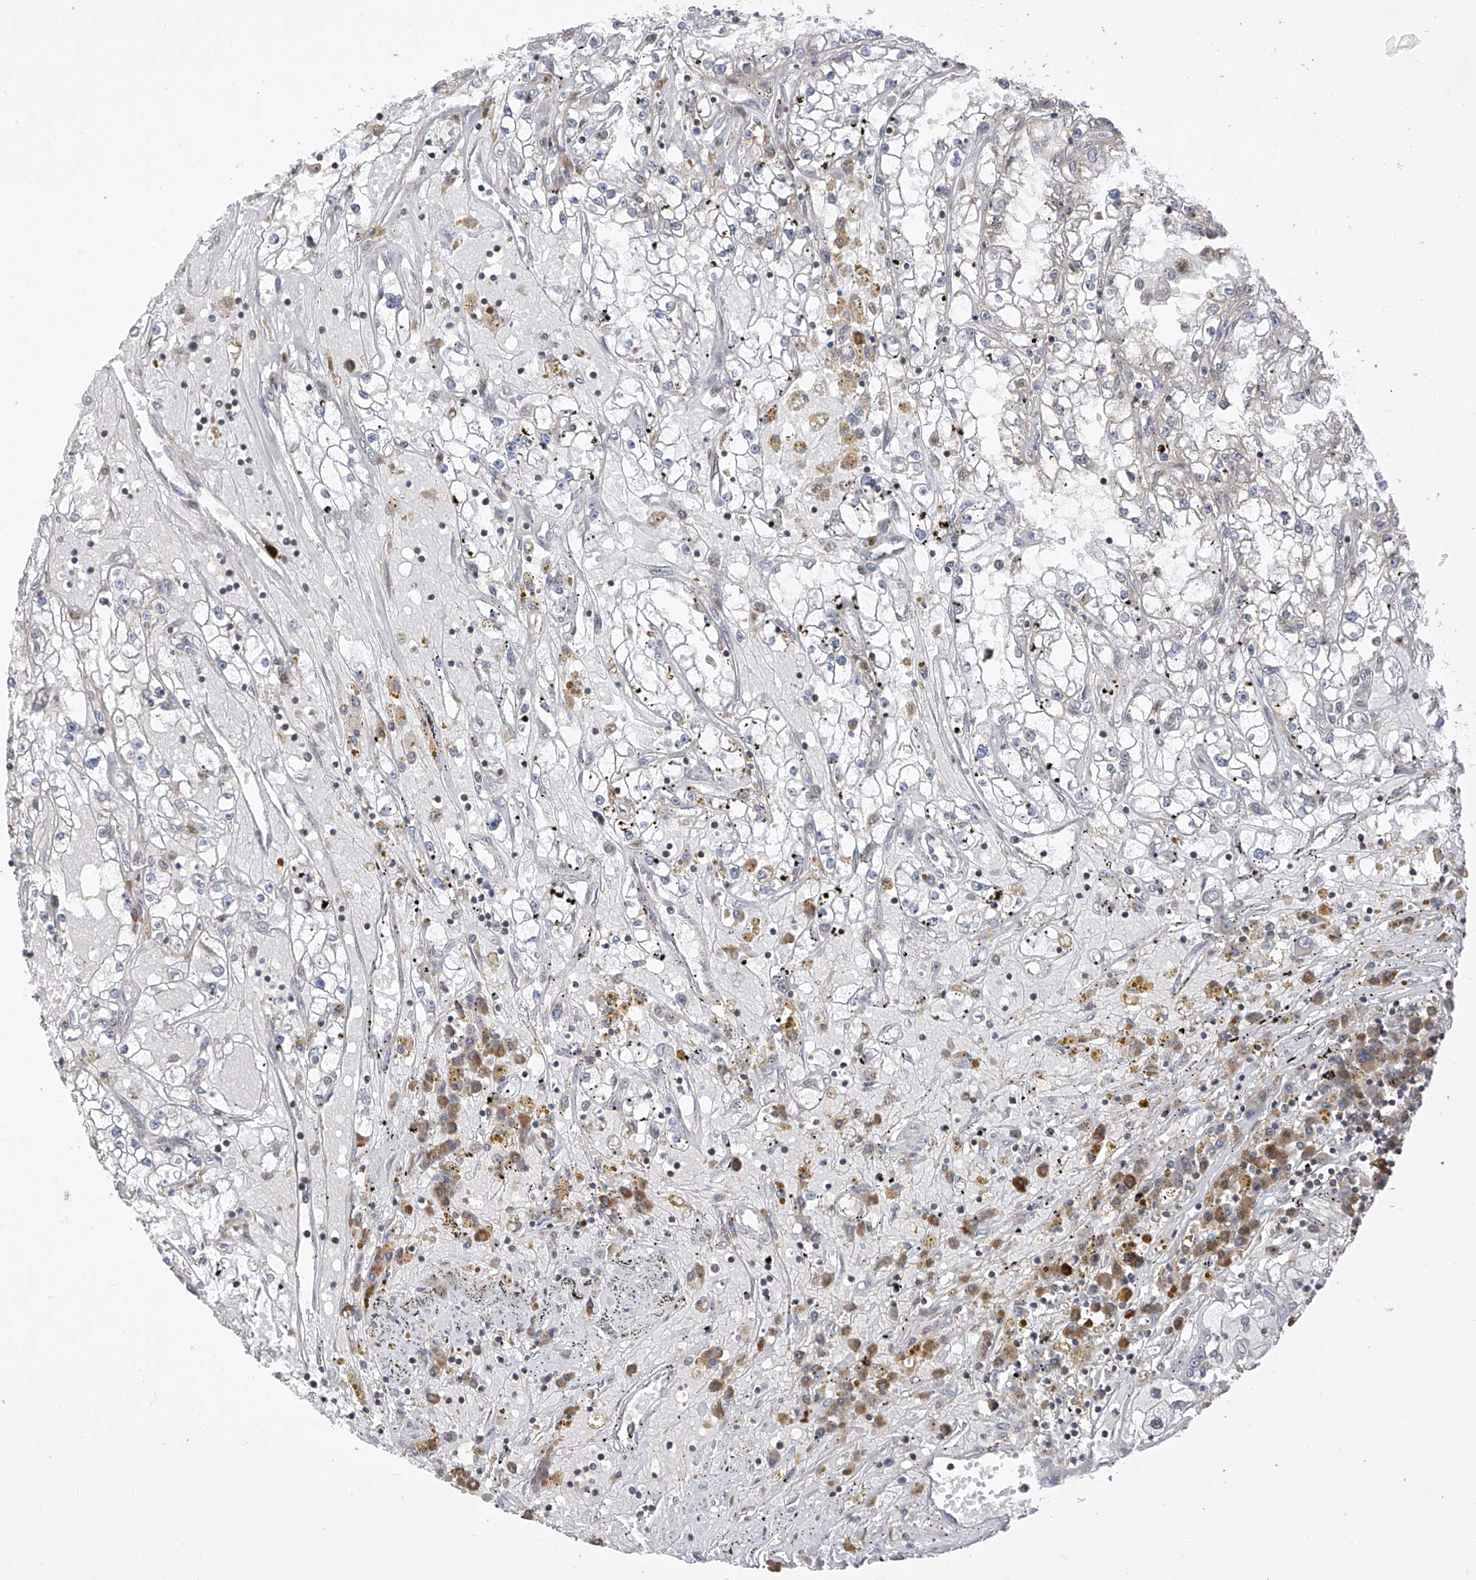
{"staining": {"intensity": "negative", "quantity": "none", "location": "none"}, "tissue": "renal cancer", "cell_type": "Tumor cells", "image_type": "cancer", "snomed": [{"axis": "morphology", "description": "Adenocarcinoma, NOS"}, {"axis": "topography", "description": "Kidney"}], "caption": "The photomicrograph reveals no significant expression in tumor cells of renal cancer (adenocarcinoma).", "gene": "SLCO4A1", "patient": {"sex": "male", "age": 56}}